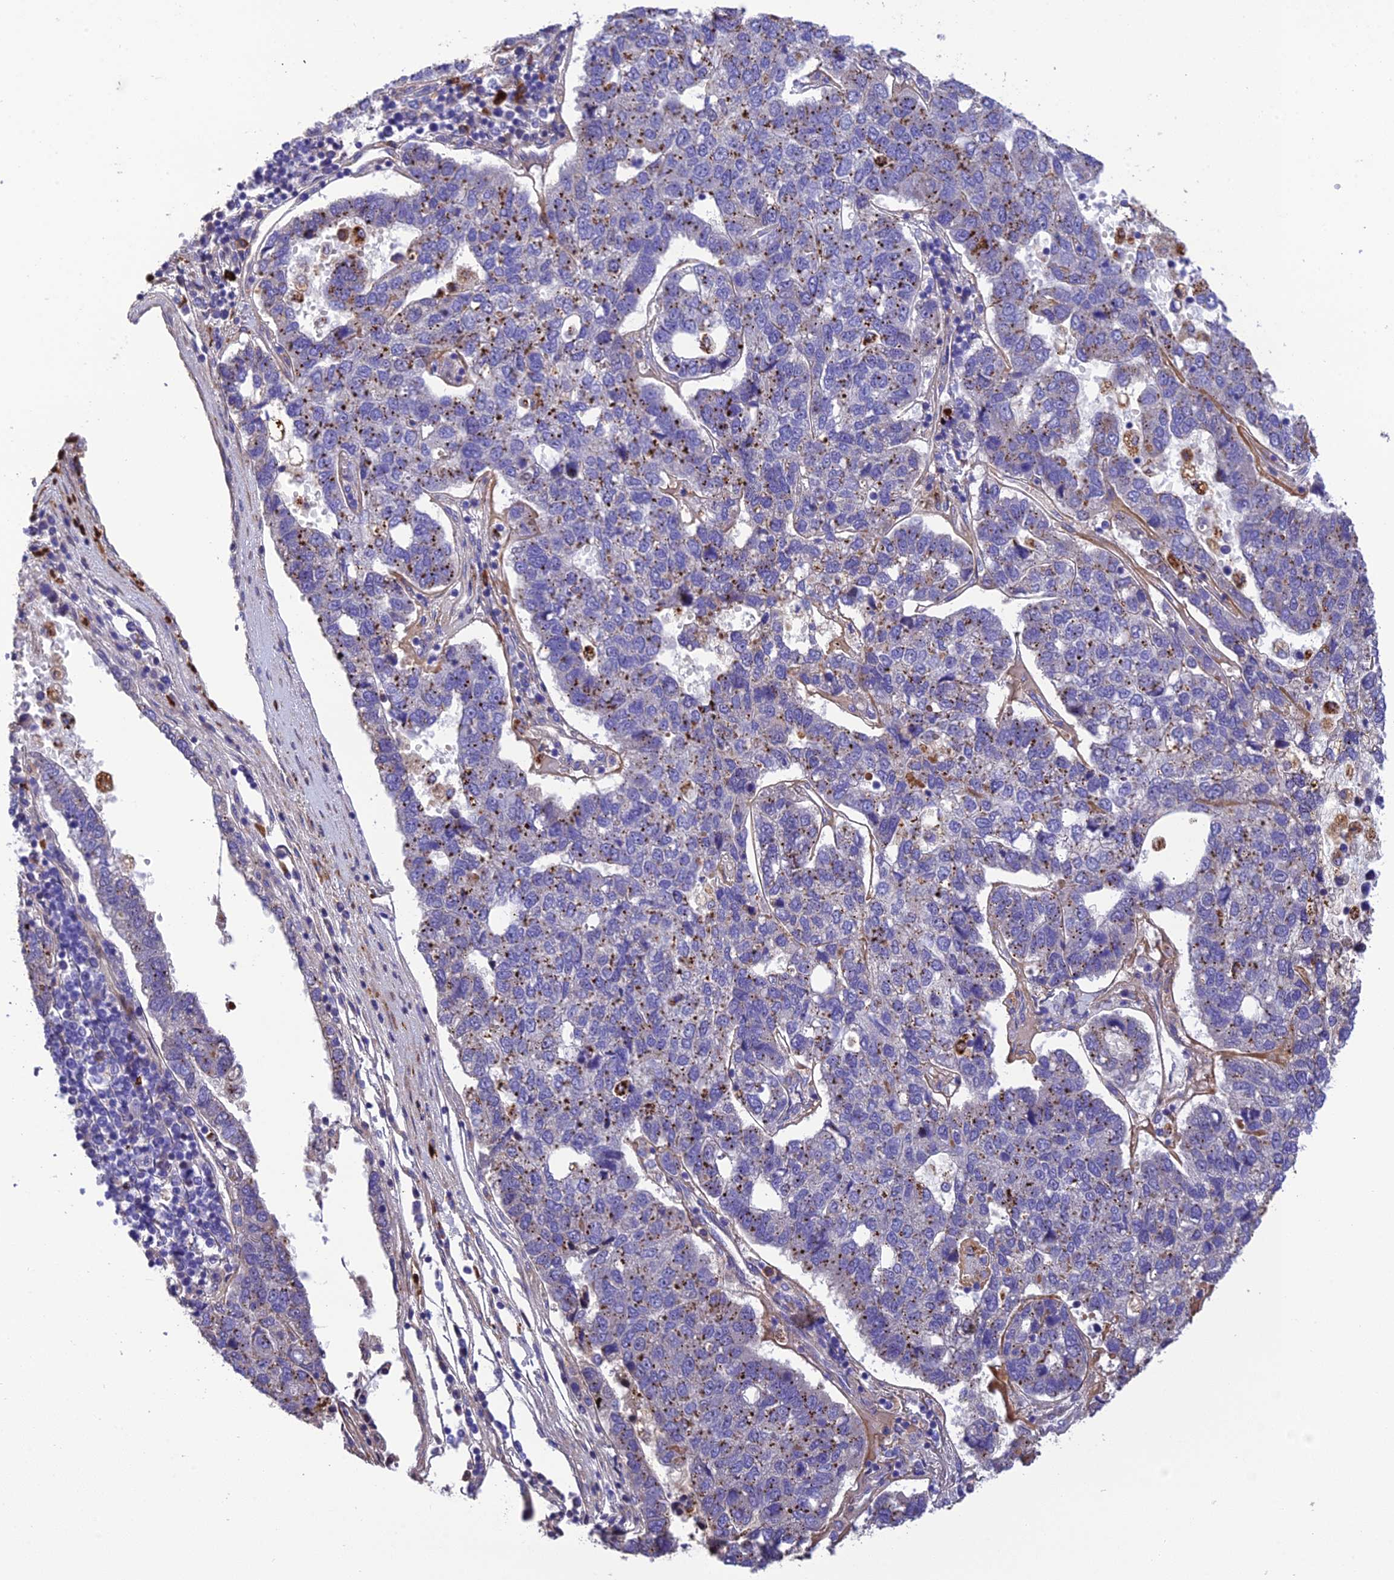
{"staining": {"intensity": "moderate", "quantity": "25%-75%", "location": "cytoplasmic/membranous"}, "tissue": "pancreatic cancer", "cell_type": "Tumor cells", "image_type": "cancer", "snomed": [{"axis": "morphology", "description": "Adenocarcinoma, NOS"}, {"axis": "topography", "description": "Pancreas"}], "caption": "The immunohistochemical stain labels moderate cytoplasmic/membranous expression in tumor cells of pancreatic cancer (adenocarcinoma) tissue.", "gene": "CPSF4L", "patient": {"sex": "female", "age": 61}}